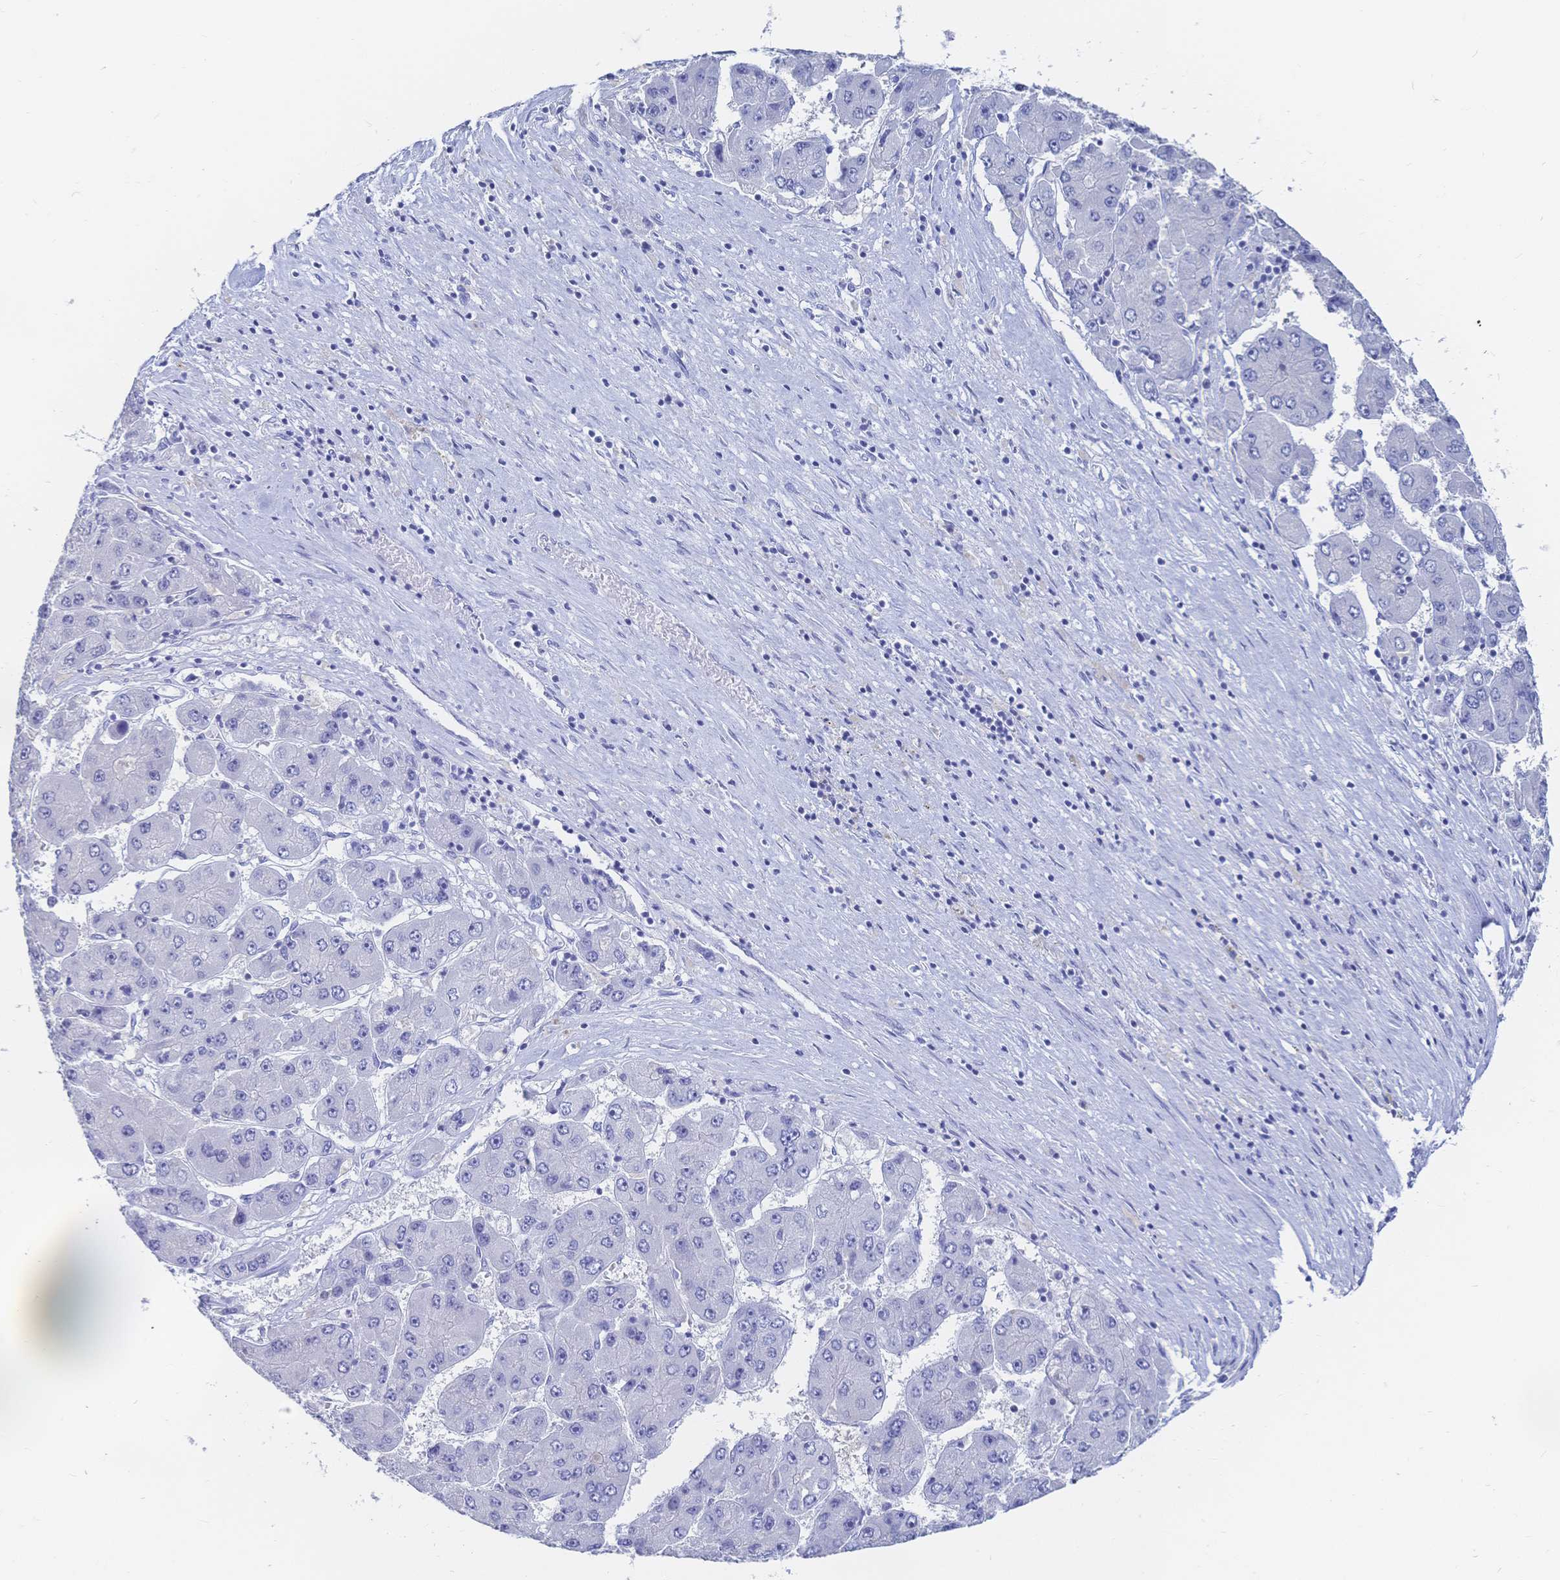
{"staining": {"intensity": "negative", "quantity": "none", "location": "none"}, "tissue": "liver cancer", "cell_type": "Tumor cells", "image_type": "cancer", "snomed": [{"axis": "morphology", "description": "Carcinoma, Hepatocellular, NOS"}, {"axis": "topography", "description": "Liver"}], "caption": "IHC micrograph of neoplastic tissue: liver cancer stained with DAB shows no significant protein expression in tumor cells.", "gene": "IL2RB", "patient": {"sex": "female", "age": 61}}